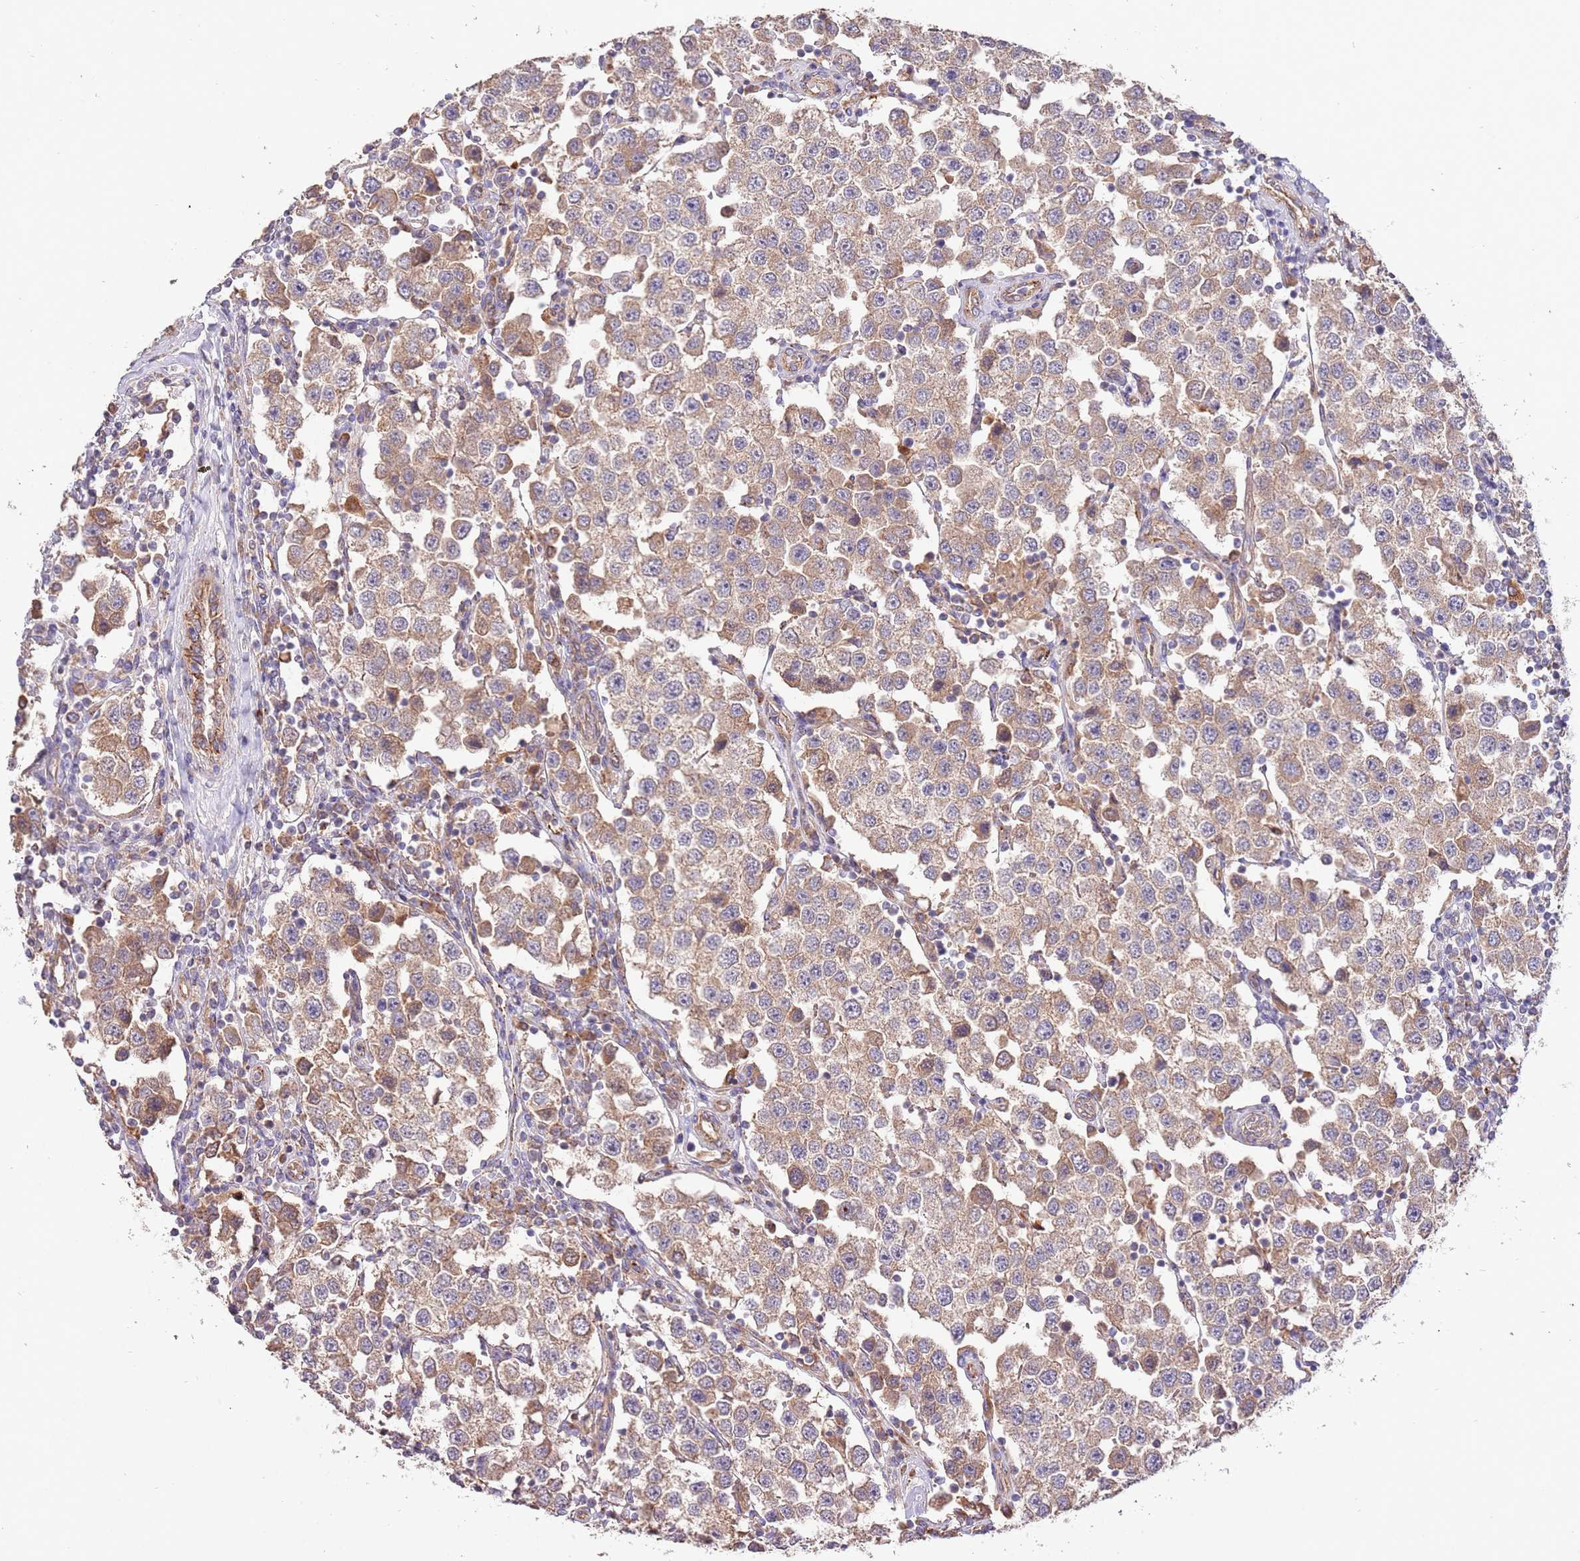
{"staining": {"intensity": "weak", "quantity": ">75%", "location": "cytoplasmic/membranous"}, "tissue": "testis cancer", "cell_type": "Tumor cells", "image_type": "cancer", "snomed": [{"axis": "morphology", "description": "Seminoma, NOS"}, {"axis": "topography", "description": "Testis"}], "caption": "Immunohistochemistry (IHC) photomicrograph of neoplastic tissue: human testis cancer stained using IHC exhibits low levels of weak protein expression localized specifically in the cytoplasmic/membranous of tumor cells, appearing as a cytoplasmic/membranous brown color.", "gene": "DOCK6", "patient": {"sex": "male", "age": 37}}